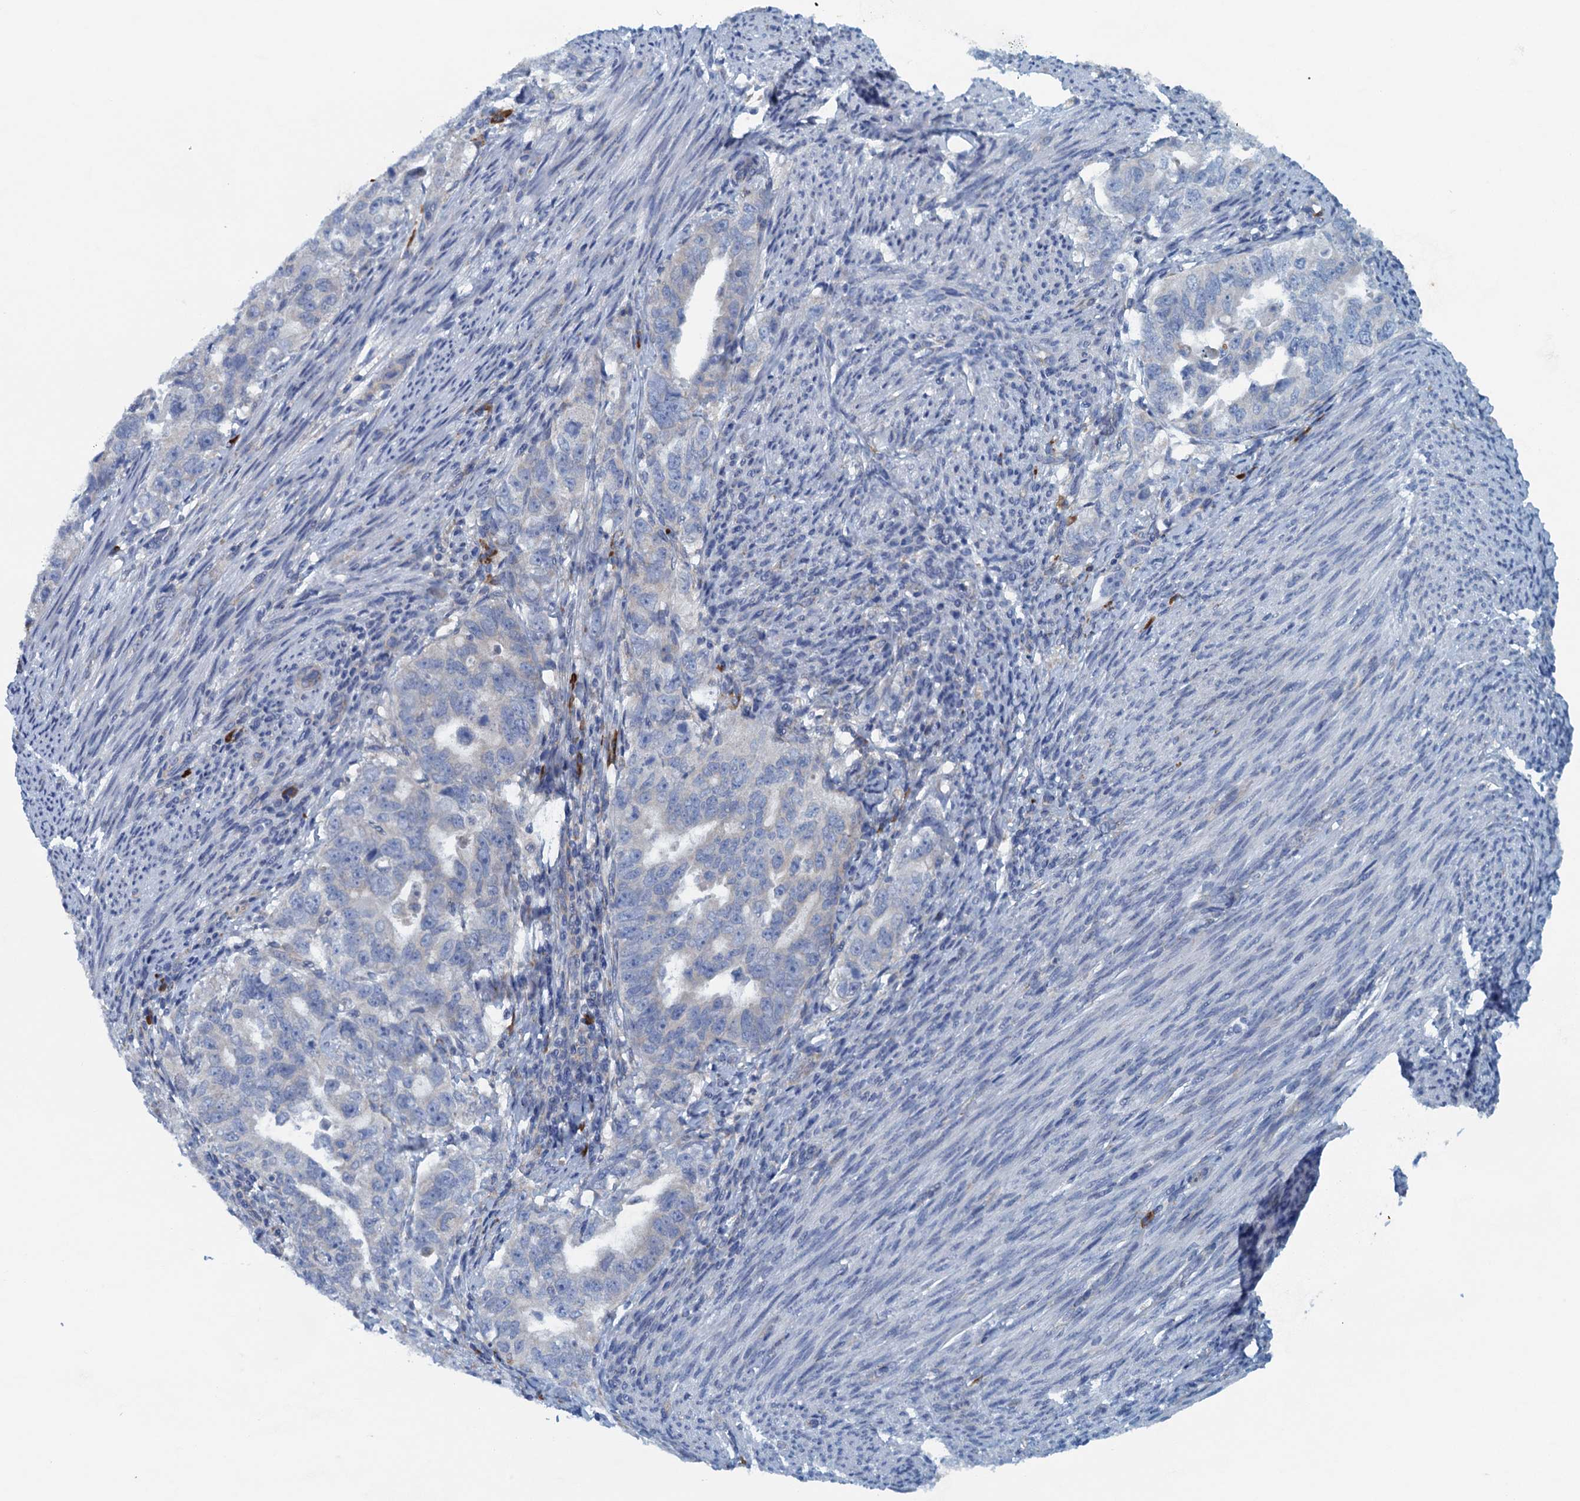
{"staining": {"intensity": "negative", "quantity": "none", "location": "none"}, "tissue": "endometrial cancer", "cell_type": "Tumor cells", "image_type": "cancer", "snomed": [{"axis": "morphology", "description": "Adenocarcinoma, NOS"}, {"axis": "topography", "description": "Endometrium"}], "caption": "IHC of human endometrial adenocarcinoma exhibits no staining in tumor cells.", "gene": "MYDGF", "patient": {"sex": "female", "age": 65}}